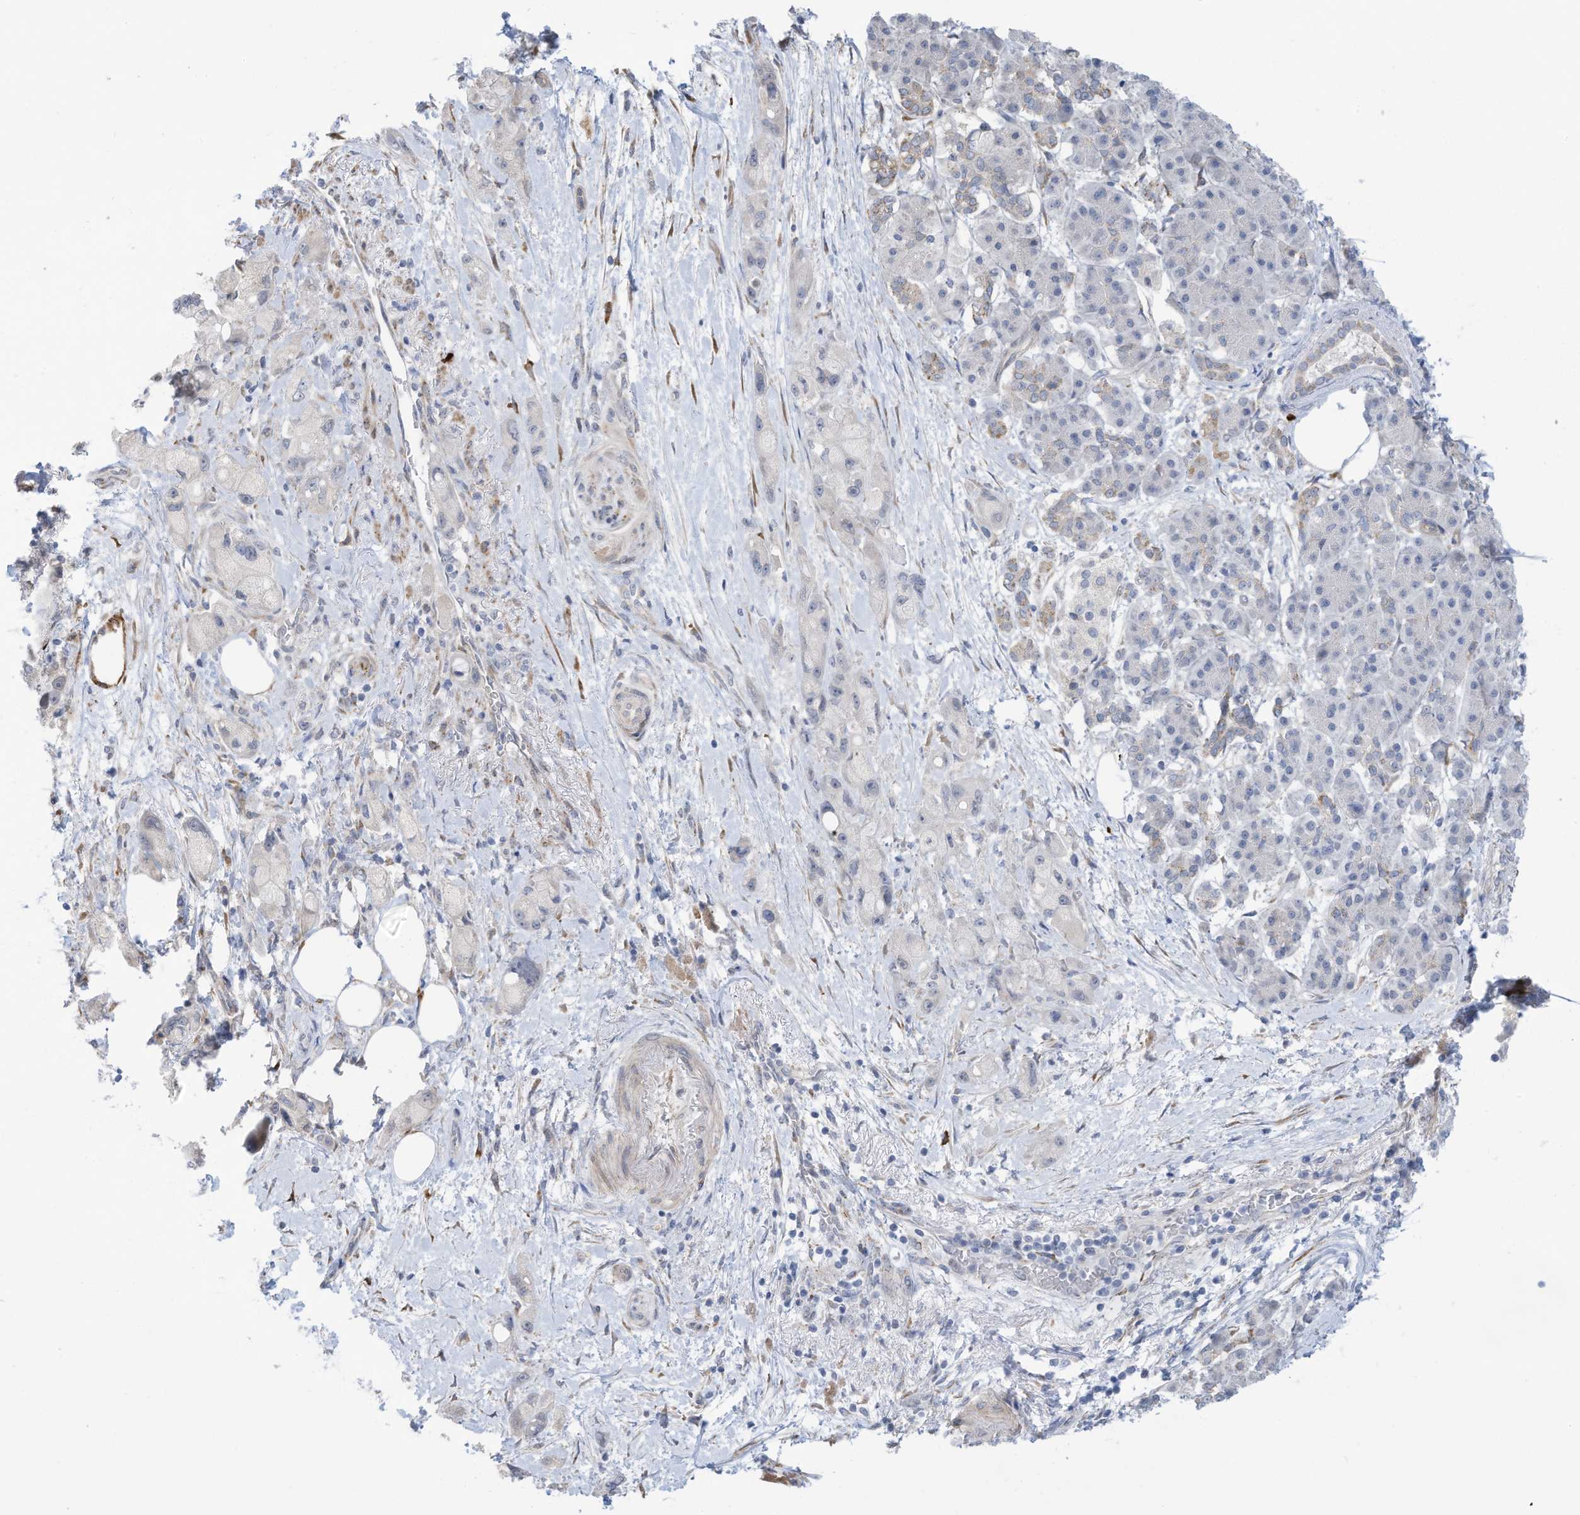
{"staining": {"intensity": "negative", "quantity": "none", "location": "none"}, "tissue": "pancreatic cancer", "cell_type": "Tumor cells", "image_type": "cancer", "snomed": [{"axis": "morphology", "description": "Normal tissue, NOS"}, {"axis": "morphology", "description": "Adenocarcinoma, NOS"}, {"axis": "topography", "description": "Pancreas"}], "caption": "High magnification brightfield microscopy of pancreatic cancer (adenocarcinoma) stained with DAB (brown) and counterstained with hematoxylin (blue): tumor cells show no significant positivity.", "gene": "ZNF292", "patient": {"sex": "female", "age": 68}}